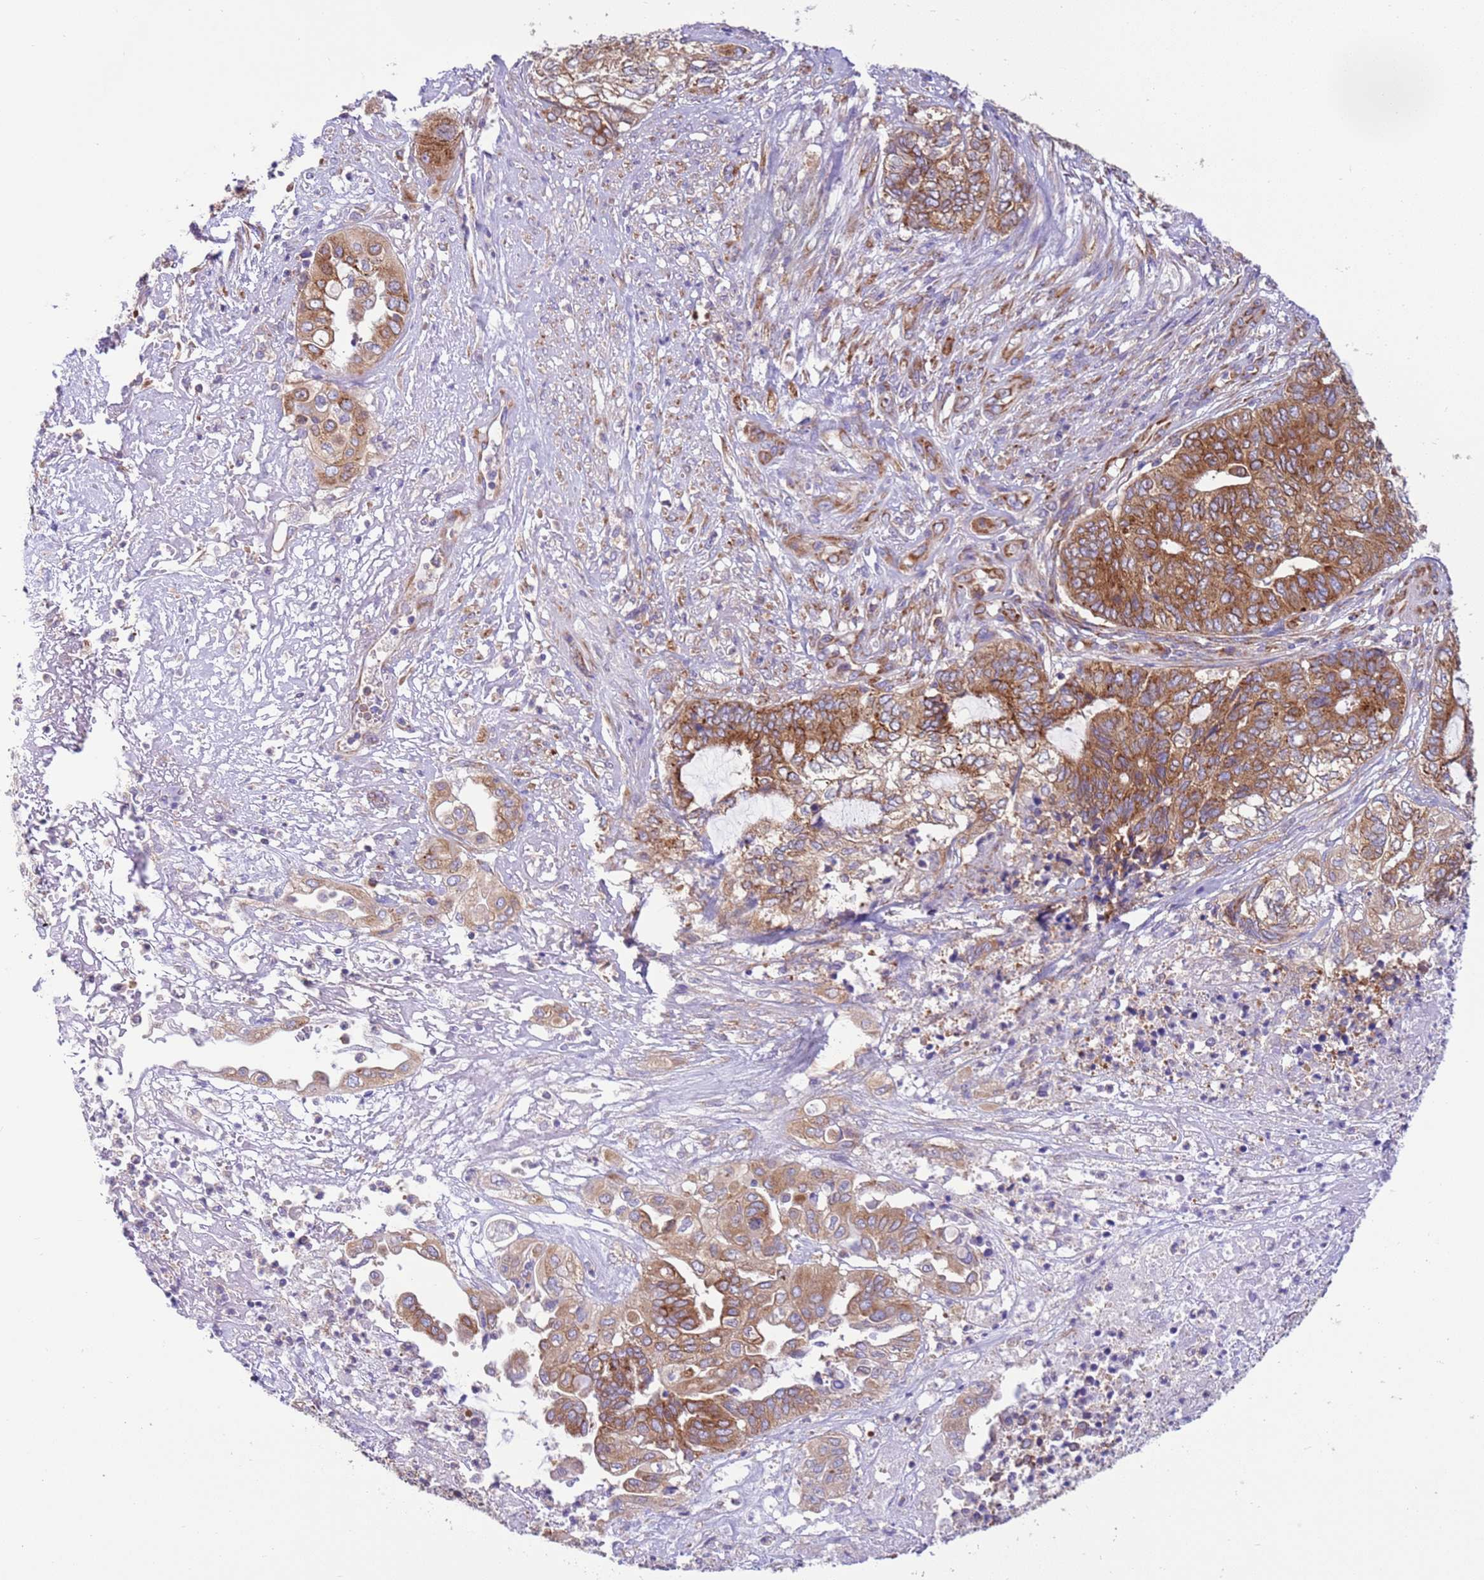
{"staining": {"intensity": "moderate", "quantity": ">75%", "location": "cytoplasmic/membranous"}, "tissue": "endometrial cancer", "cell_type": "Tumor cells", "image_type": "cancer", "snomed": [{"axis": "morphology", "description": "Adenocarcinoma, NOS"}, {"axis": "topography", "description": "Uterus"}, {"axis": "topography", "description": "Endometrium"}], "caption": "Immunohistochemical staining of endometrial cancer displays medium levels of moderate cytoplasmic/membranous protein positivity in approximately >75% of tumor cells.", "gene": "VARS1", "patient": {"sex": "female", "age": 70}}